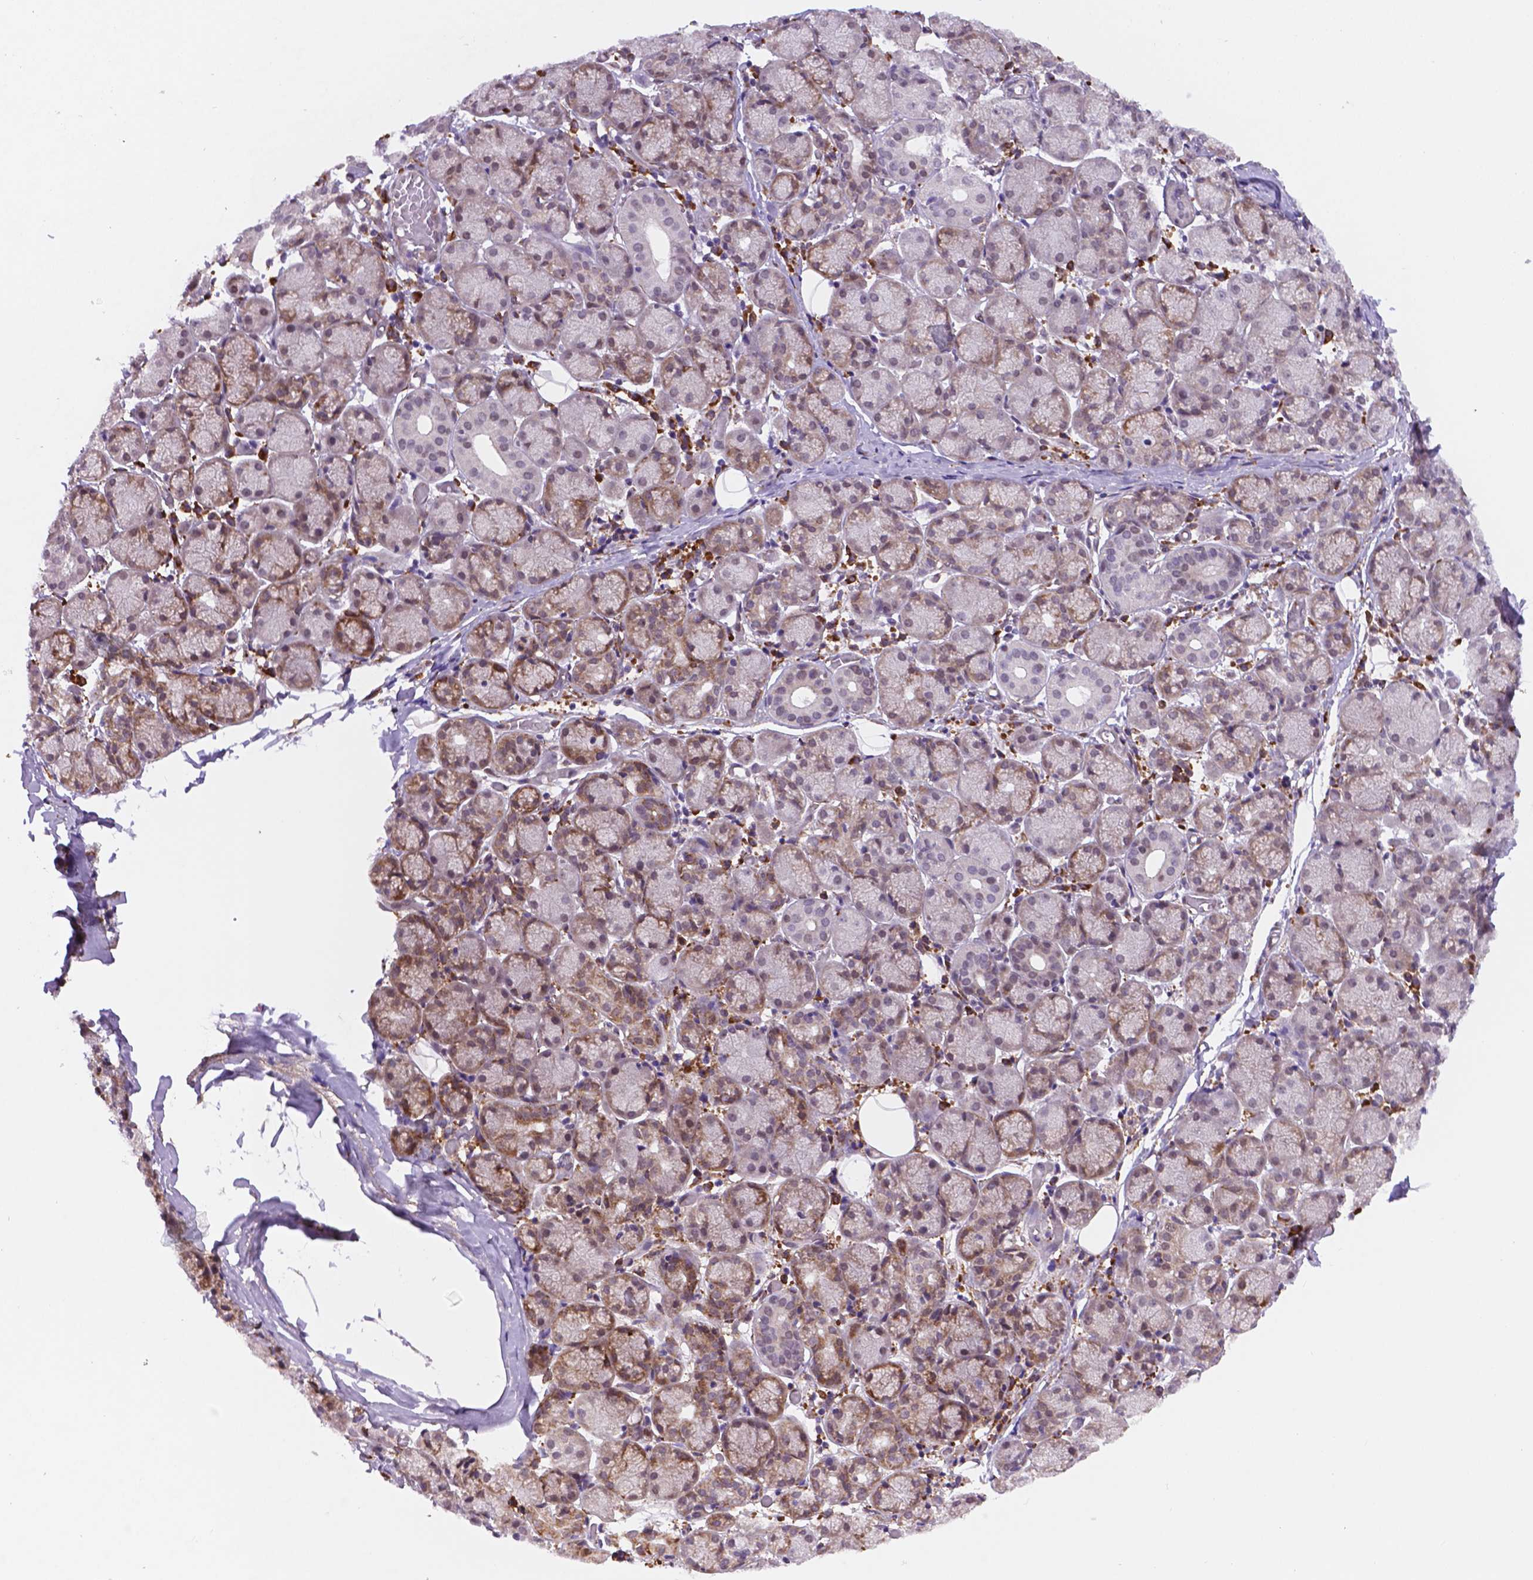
{"staining": {"intensity": "moderate", "quantity": "25%-75%", "location": "cytoplasmic/membranous"}, "tissue": "salivary gland", "cell_type": "Glandular cells", "image_type": "normal", "snomed": [{"axis": "morphology", "description": "Normal tissue, NOS"}, {"axis": "topography", "description": "Salivary gland"}, {"axis": "topography", "description": "Peripheral nerve tissue"}], "caption": "Moderate cytoplasmic/membranous expression is appreciated in about 25%-75% of glandular cells in normal salivary gland.", "gene": "FNIP1", "patient": {"sex": "female", "age": 24}}